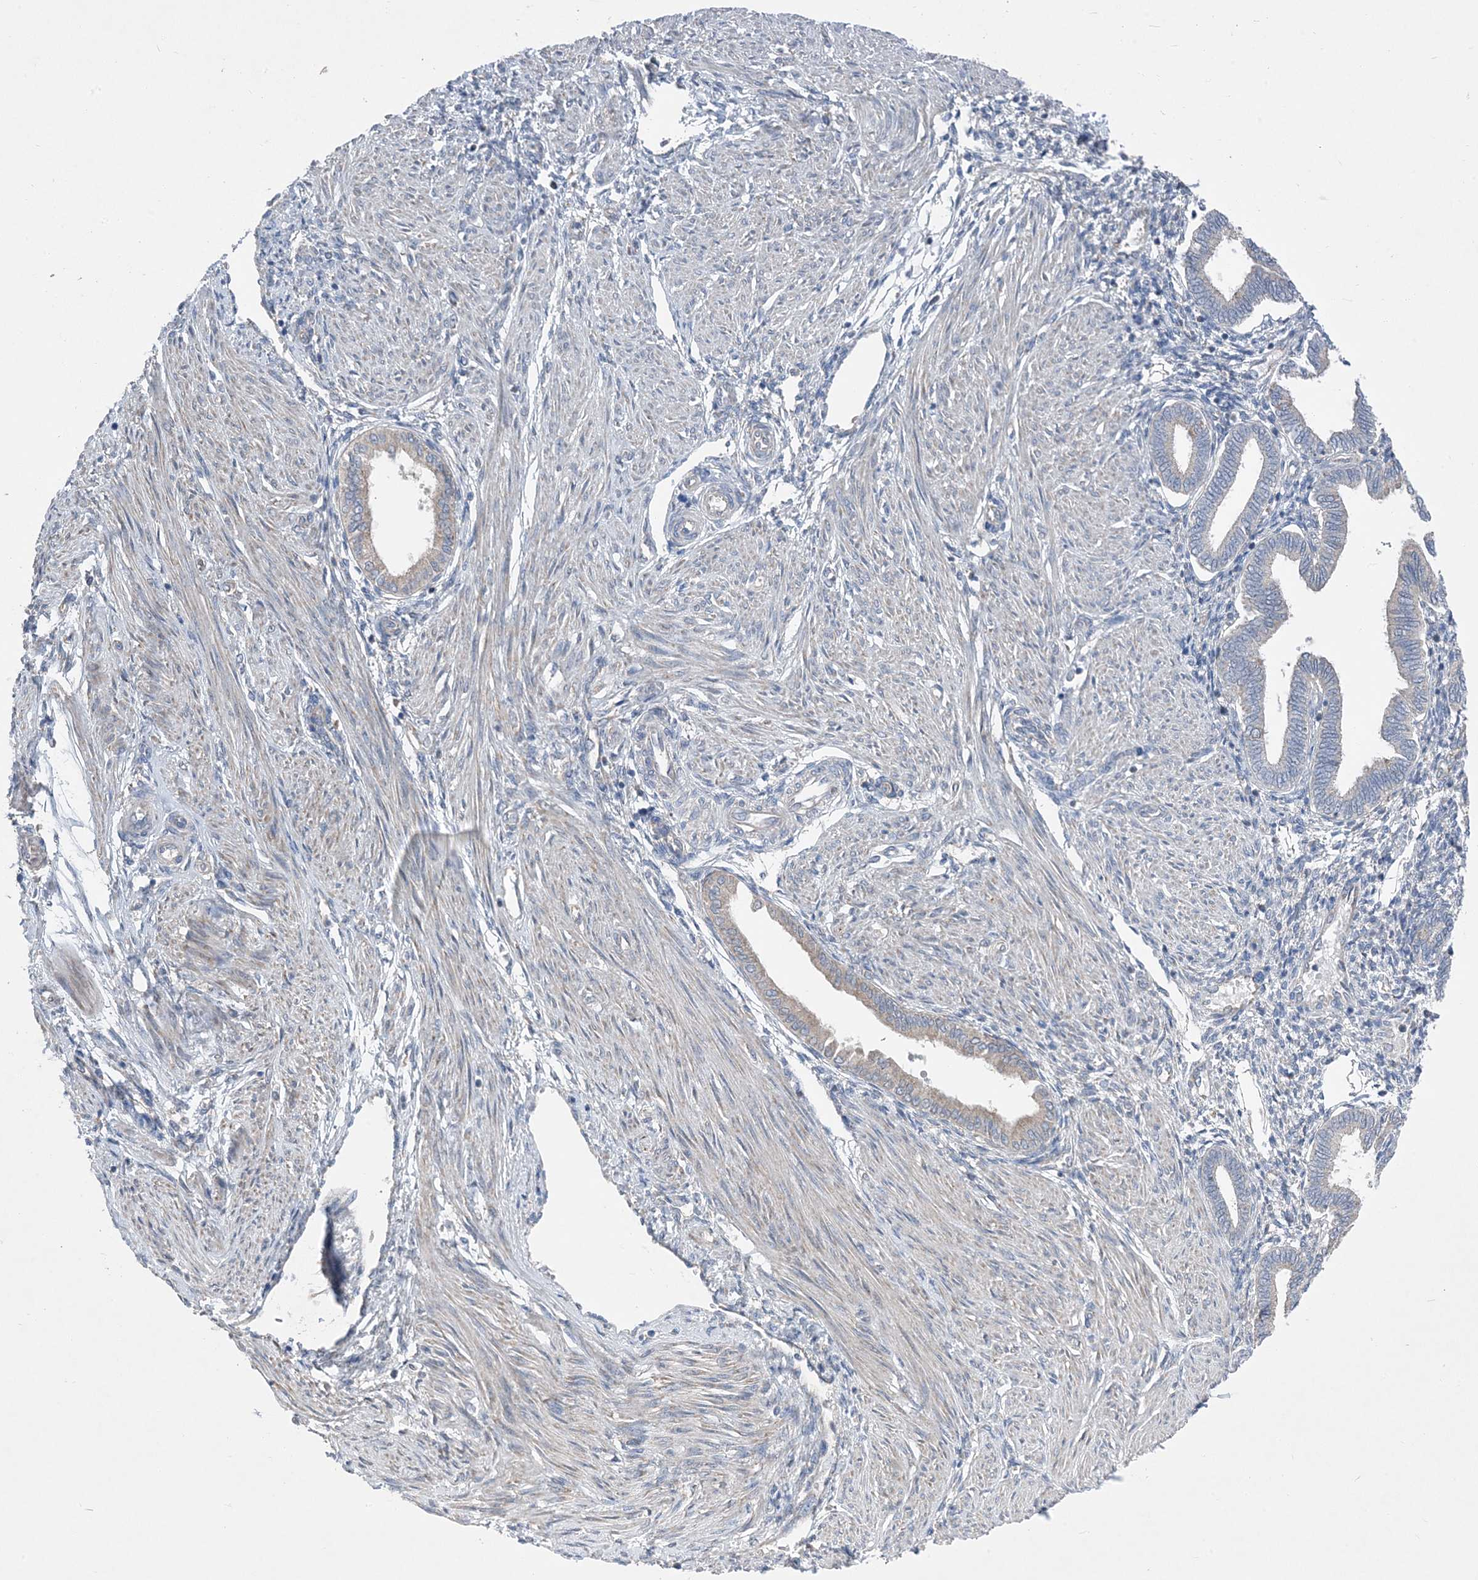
{"staining": {"intensity": "weak", "quantity": "<25%", "location": "cytoplasmic/membranous"}, "tissue": "endometrium", "cell_type": "Cells in endometrial stroma", "image_type": "normal", "snomed": [{"axis": "morphology", "description": "Normal tissue, NOS"}, {"axis": "topography", "description": "Endometrium"}], "caption": "Photomicrograph shows no significant protein staining in cells in endometrial stroma of benign endometrium.", "gene": "DHX30", "patient": {"sex": "female", "age": 53}}